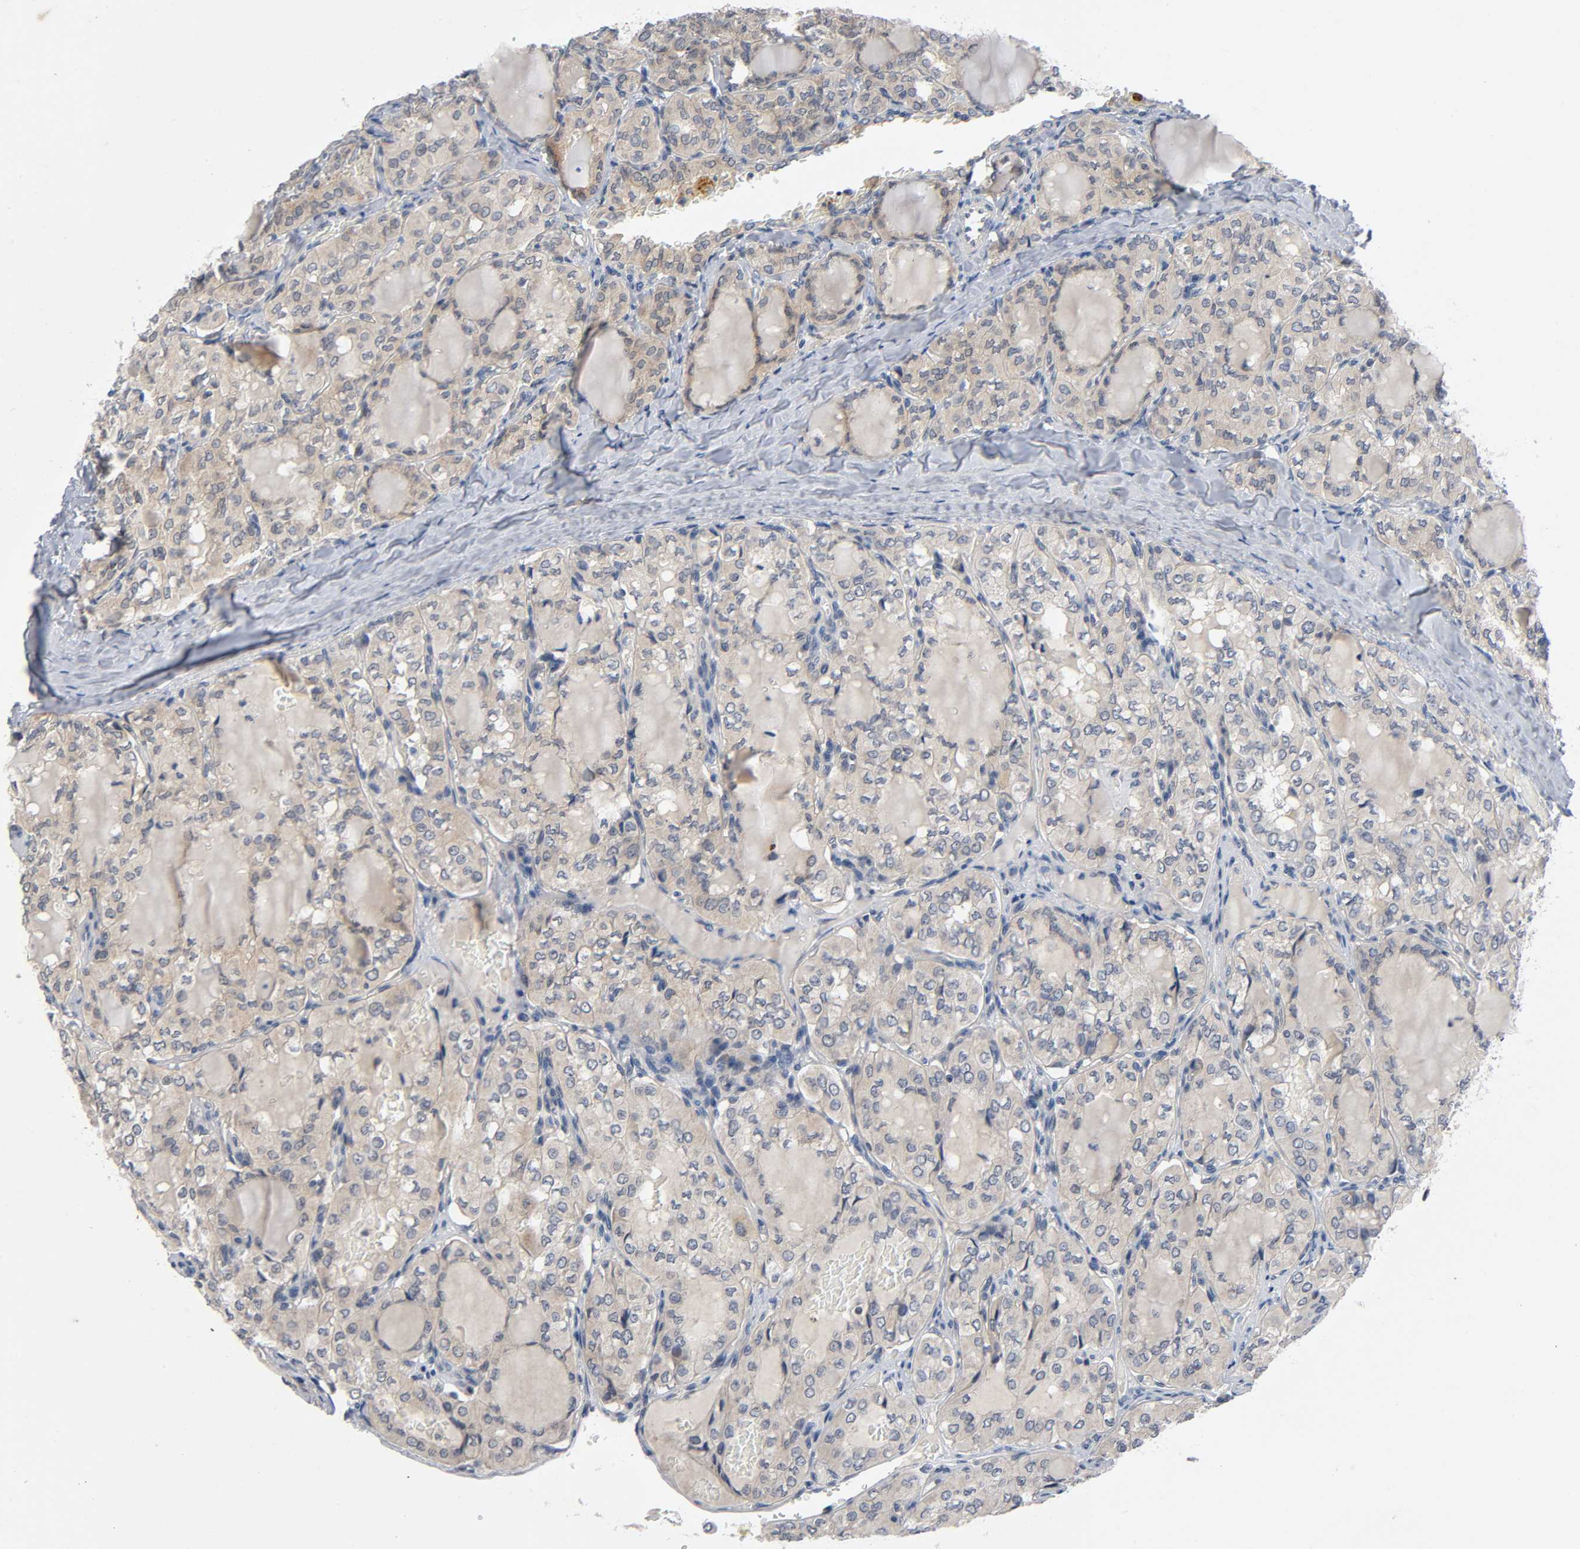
{"staining": {"intensity": "weak", "quantity": "25%-75%", "location": "cytoplasmic/membranous"}, "tissue": "thyroid cancer", "cell_type": "Tumor cells", "image_type": "cancer", "snomed": [{"axis": "morphology", "description": "Papillary adenocarcinoma, NOS"}, {"axis": "topography", "description": "Thyroid gland"}], "caption": "Immunohistochemical staining of thyroid papillary adenocarcinoma demonstrates weak cytoplasmic/membranous protein staining in about 25%-75% of tumor cells.", "gene": "MAPK8", "patient": {"sex": "male", "age": 20}}